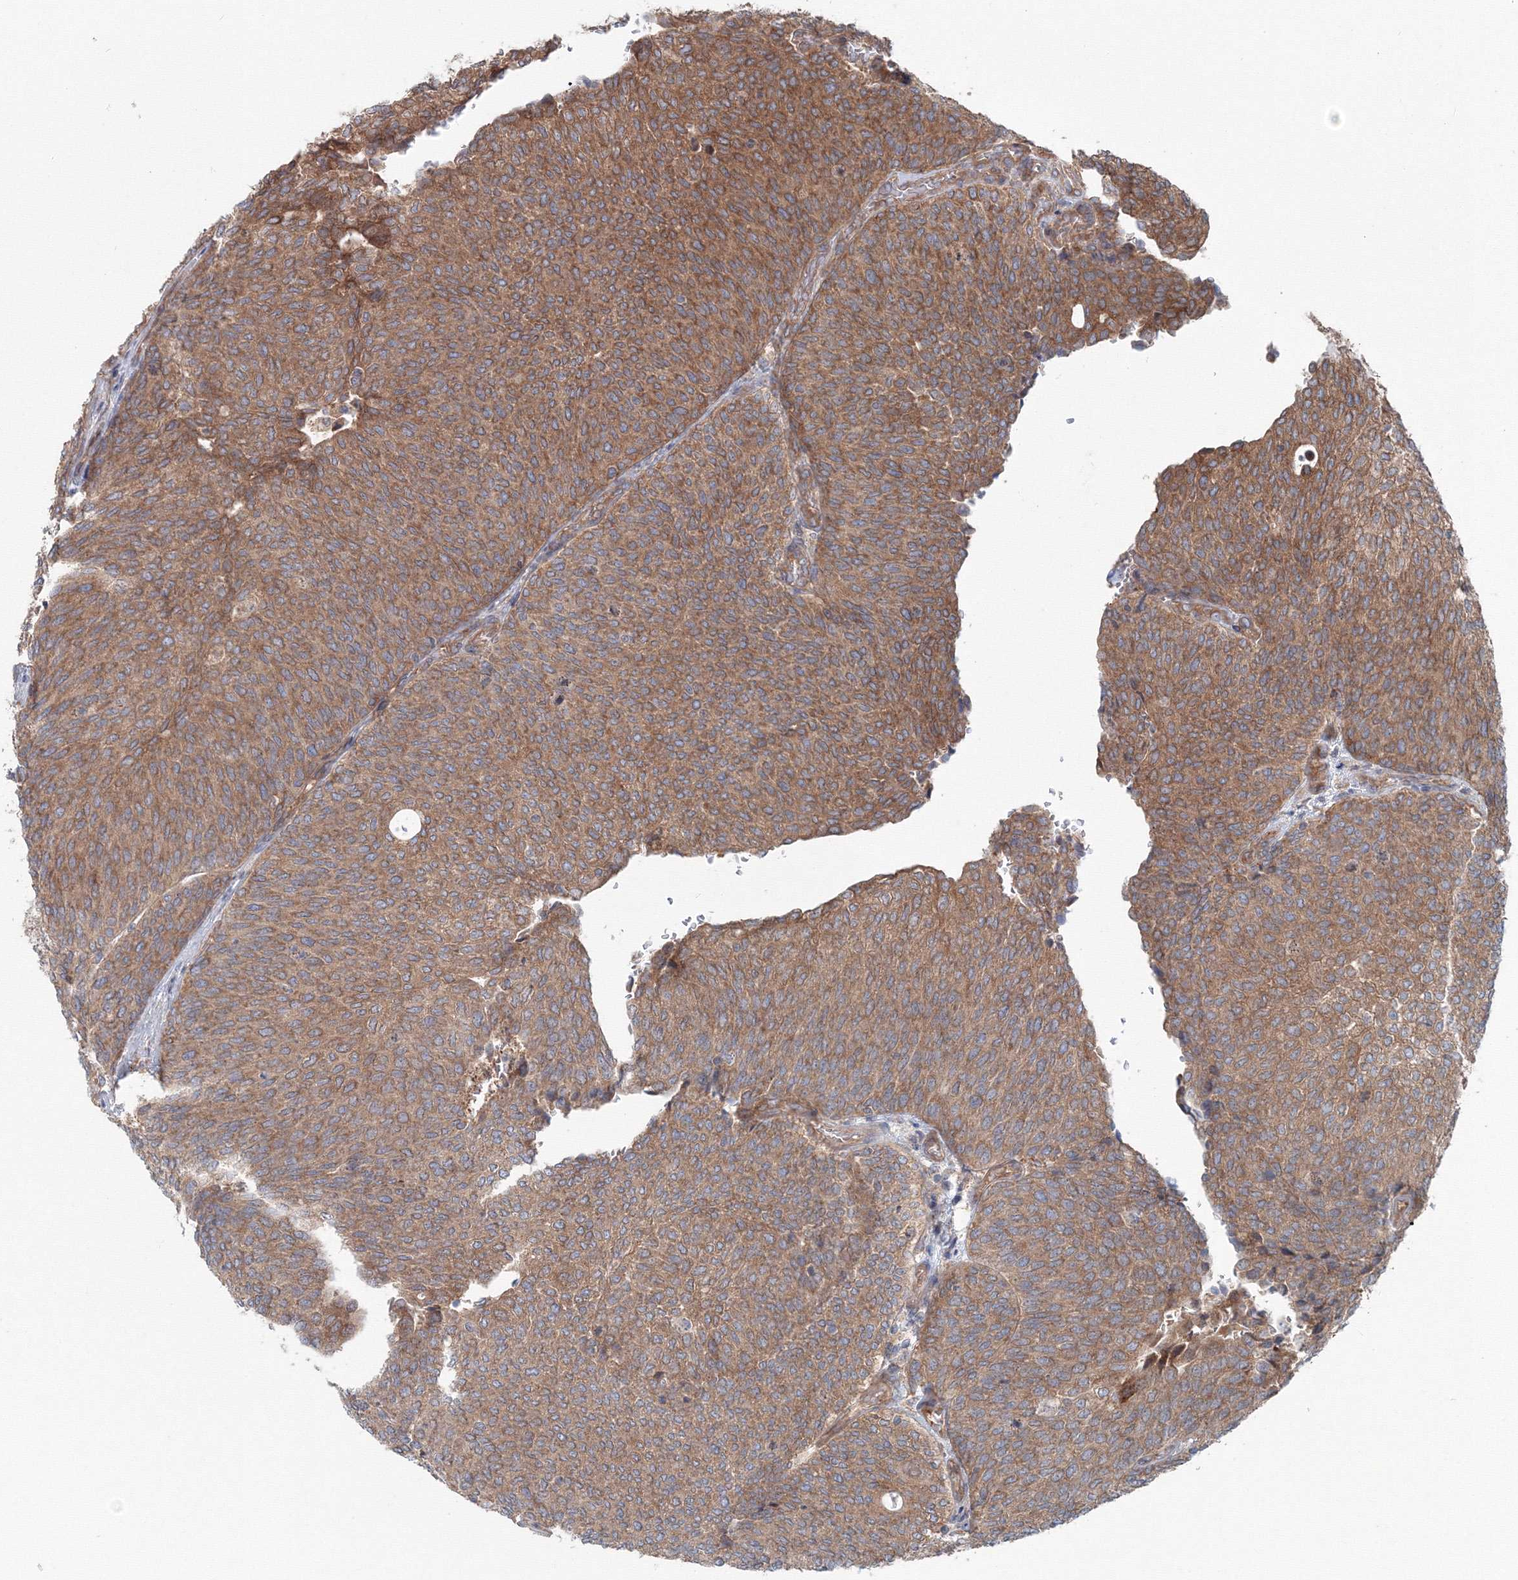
{"staining": {"intensity": "moderate", "quantity": ">75%", "location": "cytoplasmic/membranous"}, "tissue": "urothelial cancer", "cell_type": "Tumor cells", "image_type": "cancer", "snomed": [{"axis": "morphology", "description": "Urothelial carcinoma, Low grade"}, {"axis": "topography", "description": "Urinary bladder"}], "caption": "A medium amount of moderate cytoplasmic/membranous staining is seen in approximately >75% of tumor cells in urothelial carcinoma (low-grade) tissue.", "gene": "EXOC1", "patient": {"sex": "female", "age": 79}}